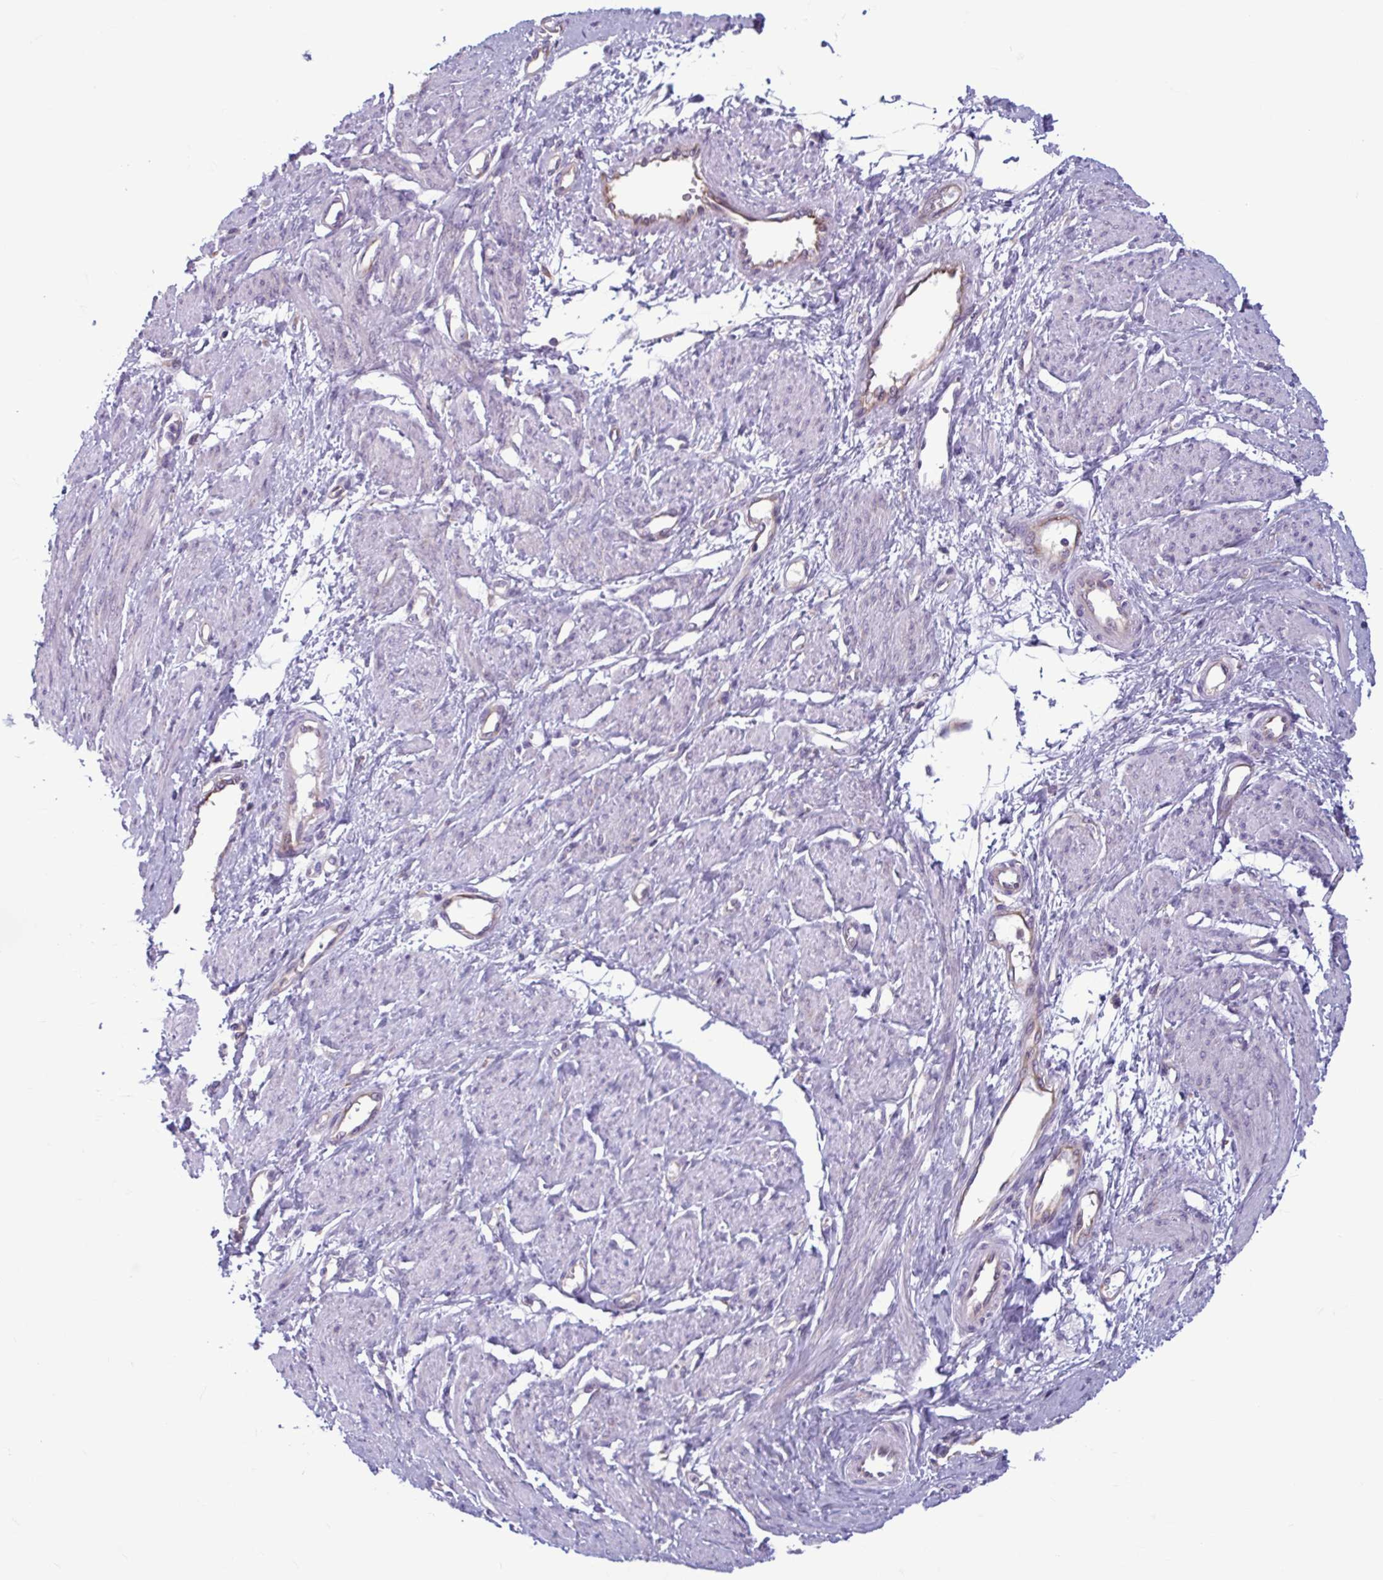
{"staining": {"intensity": "negative", "quantity": "none", "location": "none"}, "tissue": "smooth muscle", "cell_type": "Smooth muscle cells", "image_type": "normal", "snomed": [{"axis": "morphology", "description": "Normal tissue, NOS"}, {"axis": "topography", "description": "Smooth muscle"}, {"axis": "topography", "description": "Uterus"}], "caption": "IHC of unremarkable human smooth muscle displays no staining in smooth muscle cells. The staining was performed using DAB to visualize the protein expression in brown, while the nuclei were stained in blue with hematoxylin (Magnification: 20x).", "gene": "RPS16", "patient": {"sex": "female", "age": 39}}